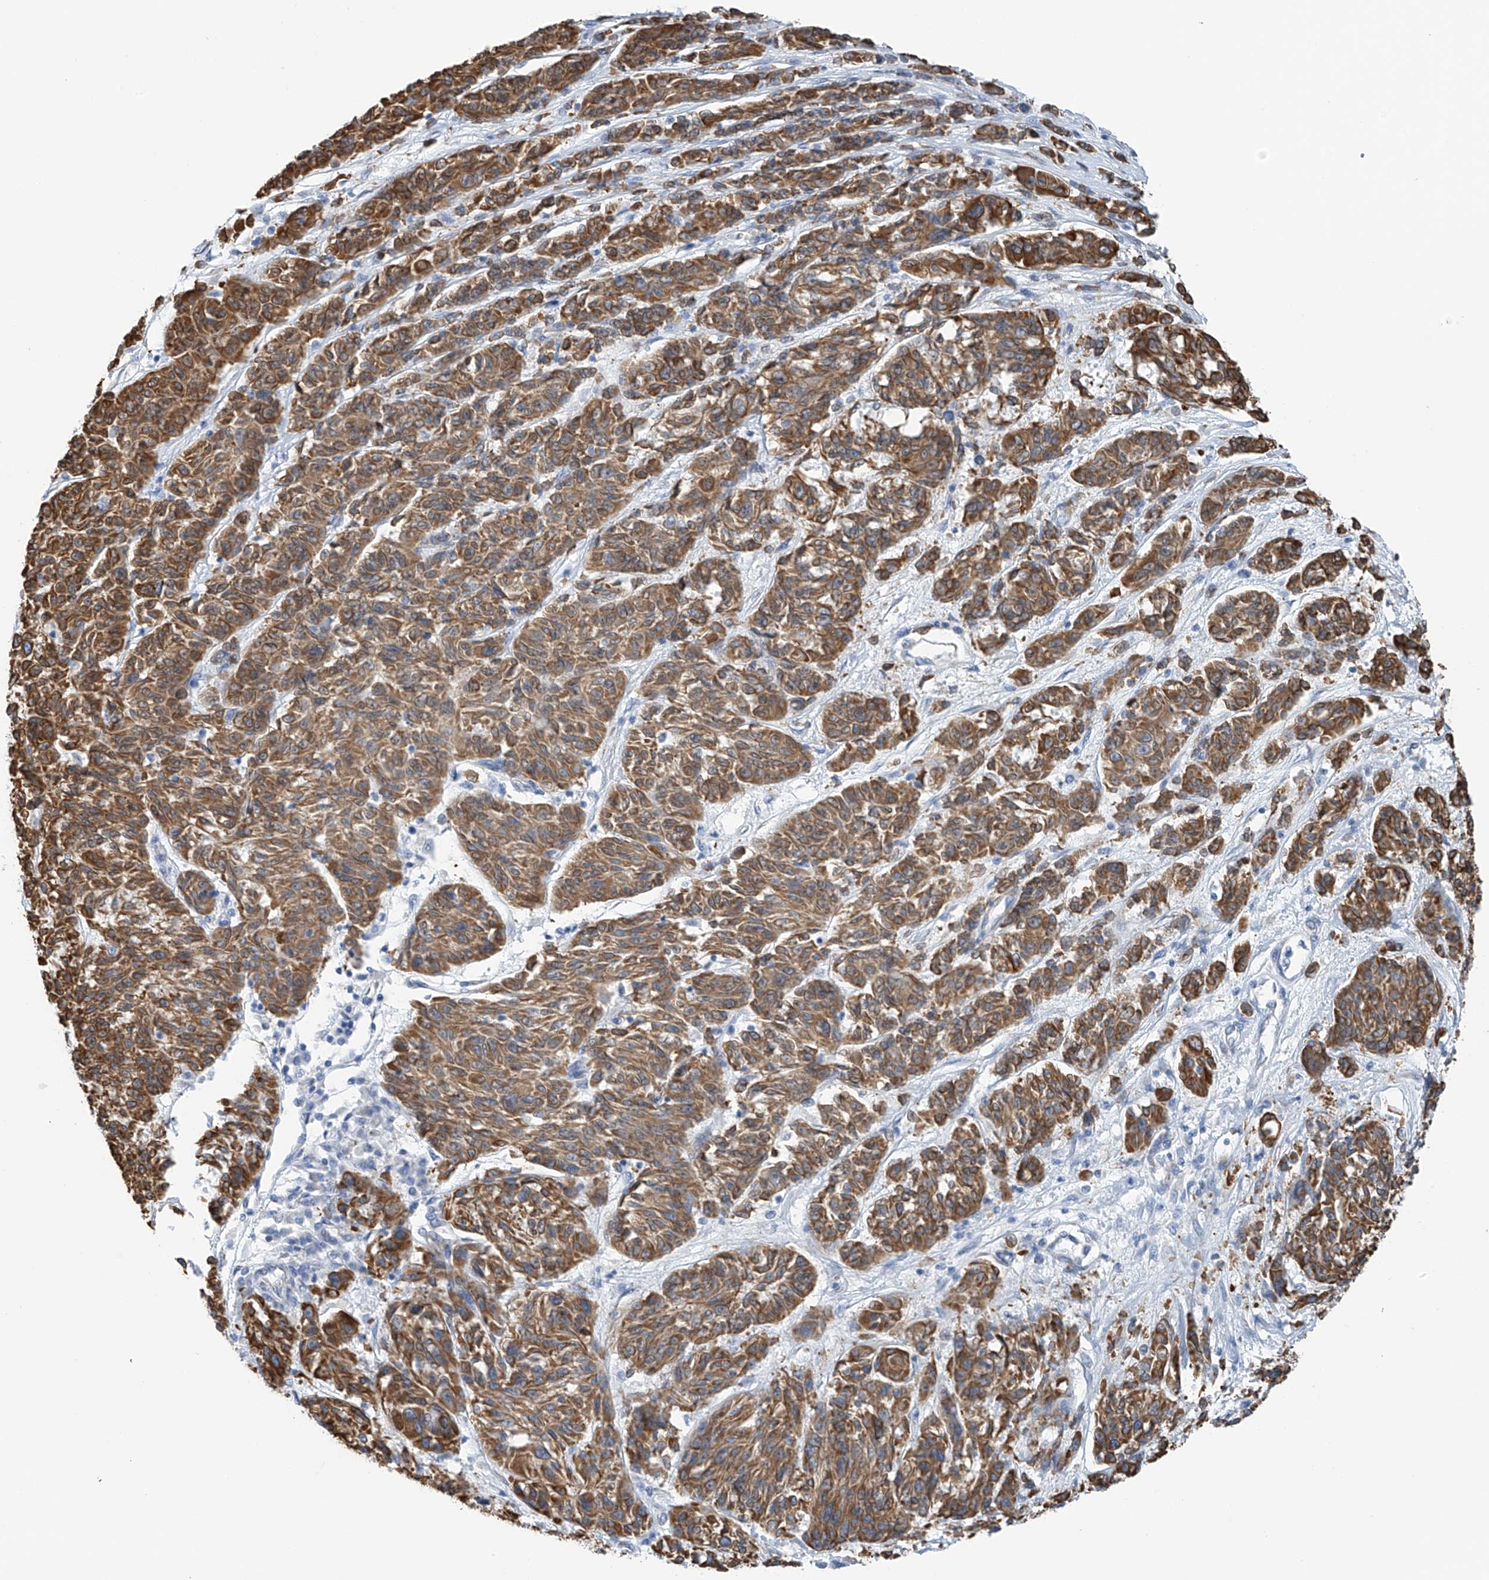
{"staining": {"intensity": "strong", "quantity": ">75%", "location": "cytoplasmic/membranous"}, "tissue": "melanoma", "cell_type": "Tumor cells", "image_type": "cancer", "snomed": [{"axis": "morphology", "description": "Malignant melanoma, NOS"}, {"axis": "topography", "description": "Skin"}], "caption": "A high amount of strong cytoplasmic/membranous staining is appreciated in approximately >75% of tumor cells in melanoma tissue. (DAB (3,3'-diaminobenzidine) IHC, brown staining for protein, blue staining for nuclei).", "gene": "RCN2", "patient": {"sex": "male", "age": 53}}